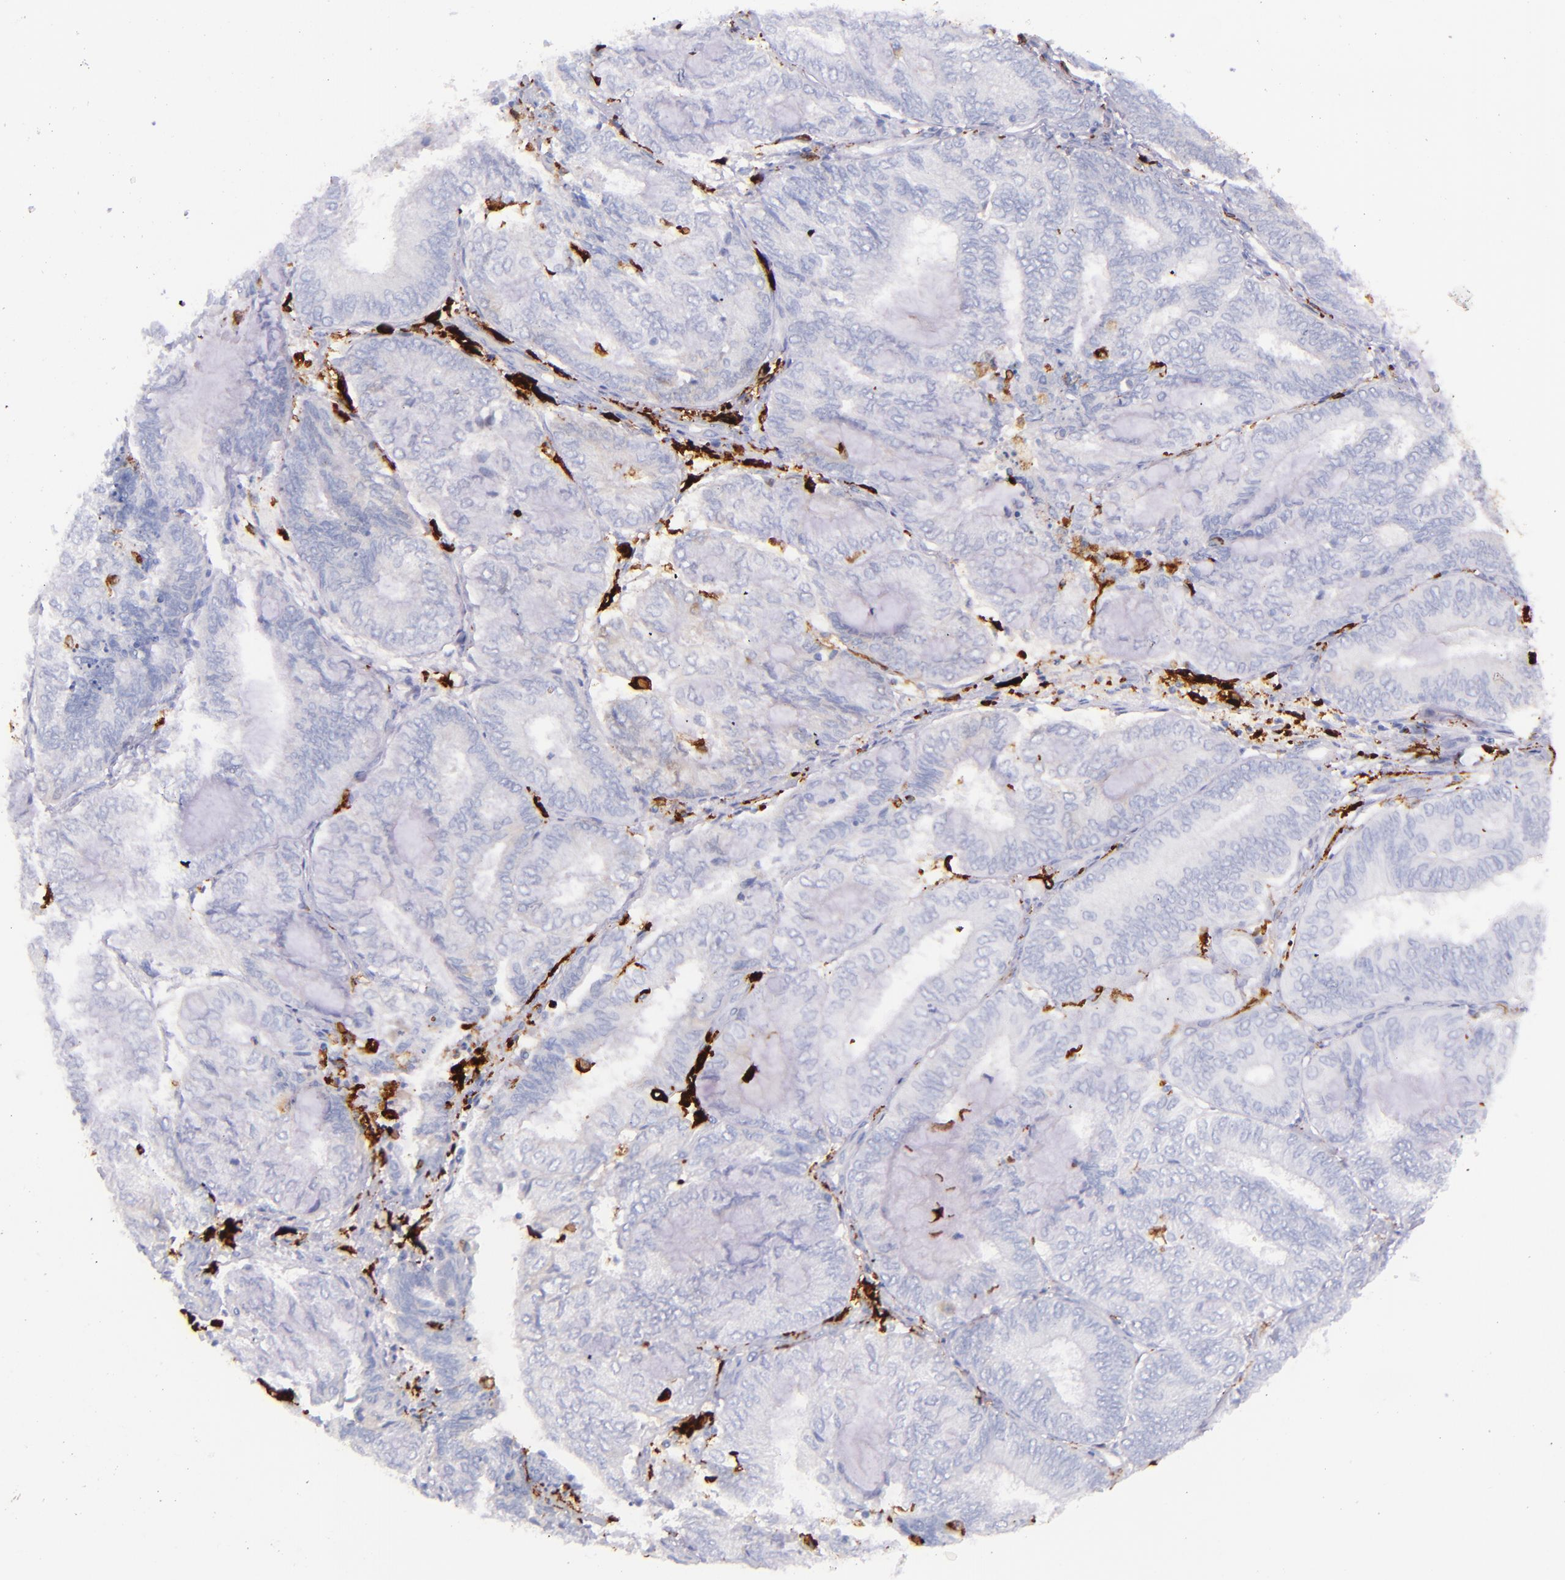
{"staining": {"intensity": "negative", "quantity": "none", "location": "none"}, "tissue": "endometrial cancer", "cell_type": "Tumor cells", "image_type": "cancer", "snomed": [{"axis": "morphology", "description": "Adenocarcinoma, NOS"}, {"axis": "topography", "description": "Endometrium"}], "caption": "Photomicrograph shows no protein positivity in tumor cells of adenocarcinoma (endometrial) tissue.", "gene": "CD163", "patient": {"sex": "female", "age": 59}}